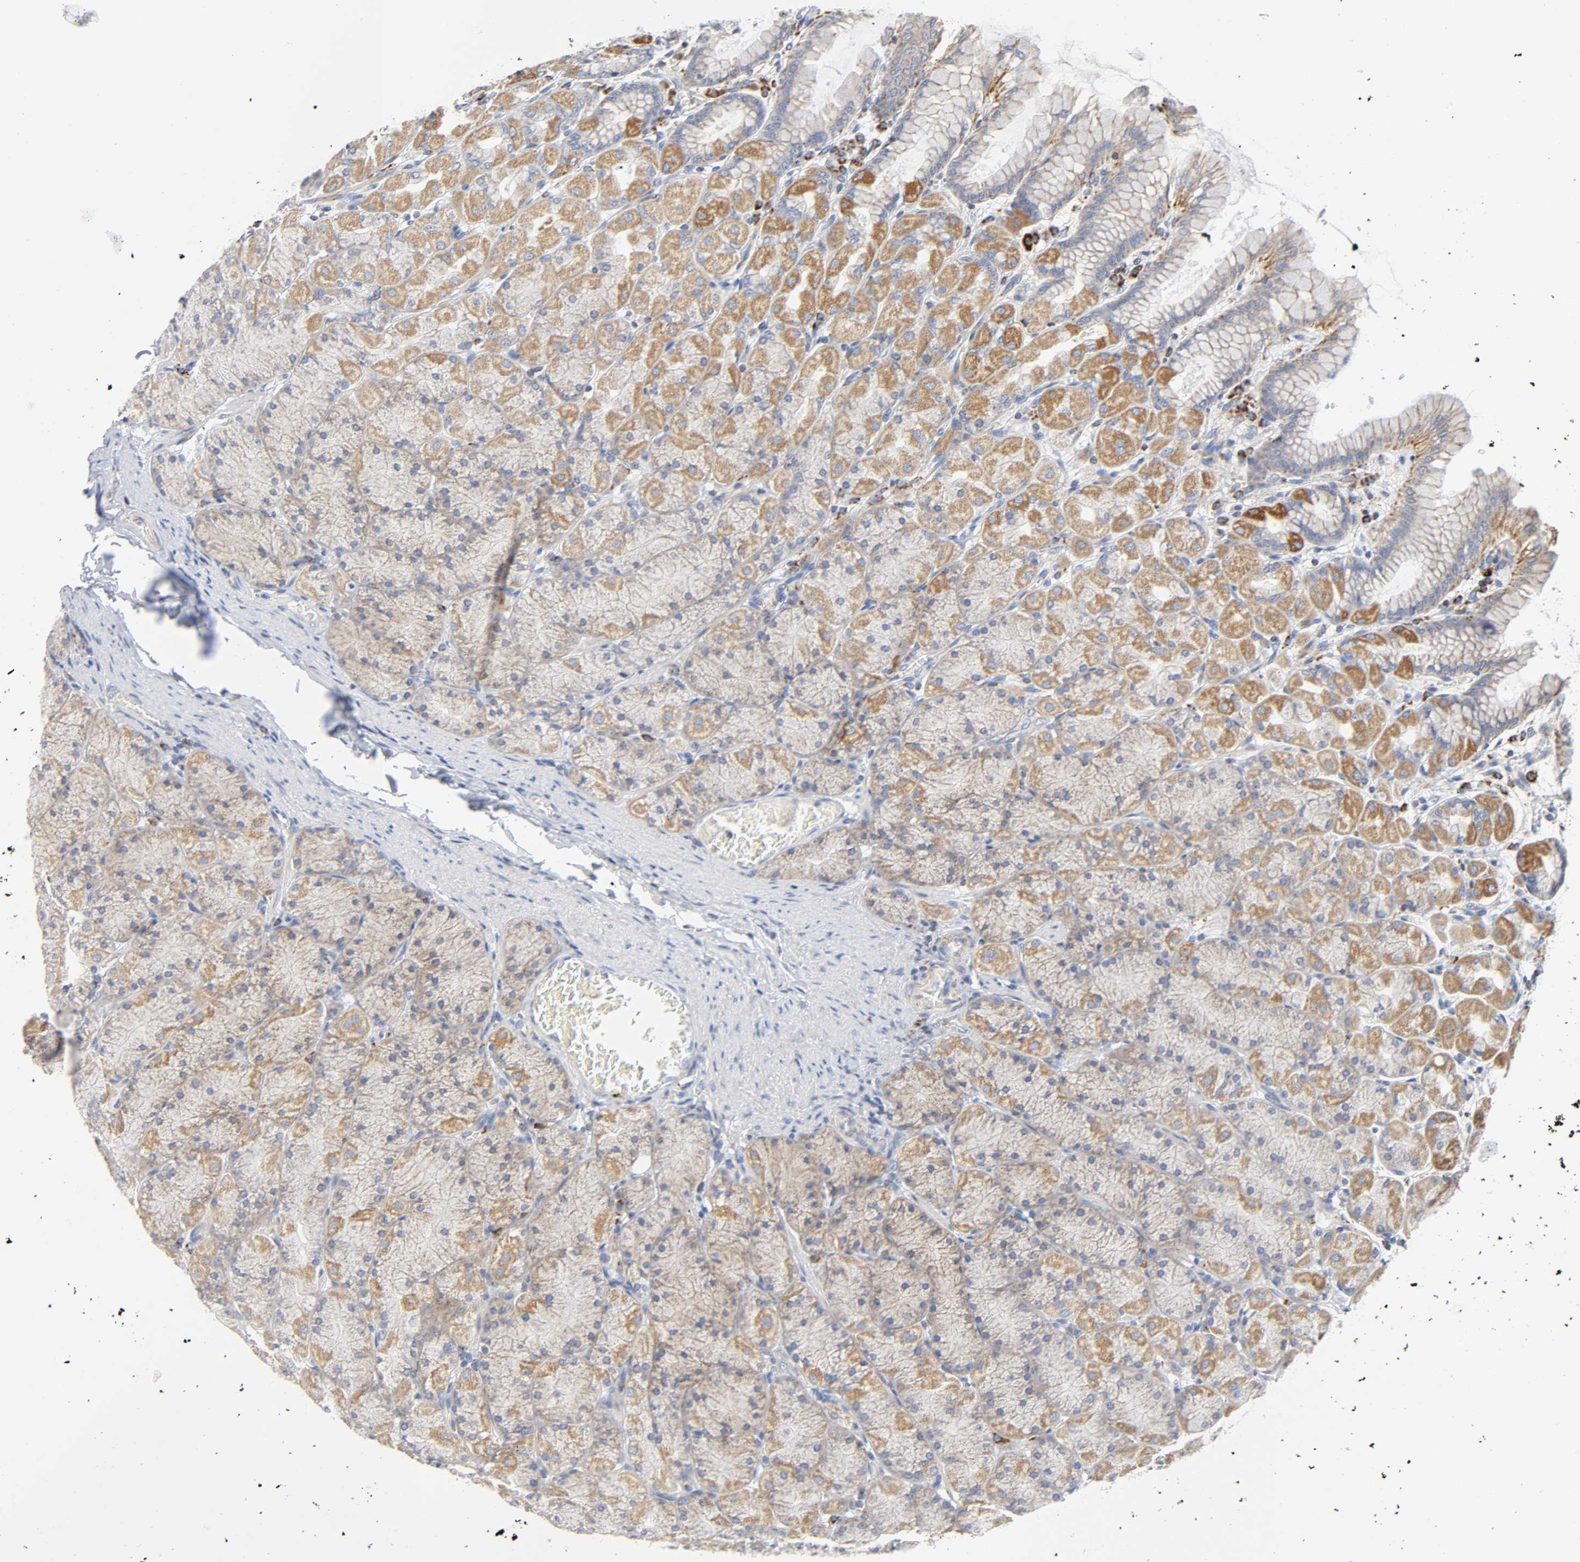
{"staining": {"intensity": "moderate", "quantity": "25%-75%", "location": "cytoplasmic/membranous"}, "tissue": "stomach", "cell_type": "Glandular cells", "image_type": "normal", "snomed": [{"axis": "morphology", "description": "Normal tissue, NOS"}, {"axis": "topography", "description": "Stomach, upper"}], "caption": "IHC photomicrograph of normal stomach stained for a protein (brown), which exhibits medium levels of moderate cytoplasmic/membranous positivity in approximately 25%-75% of glandular cells.", "gene": "BAK1", "patient": {"sex": "female", "age": 56}}